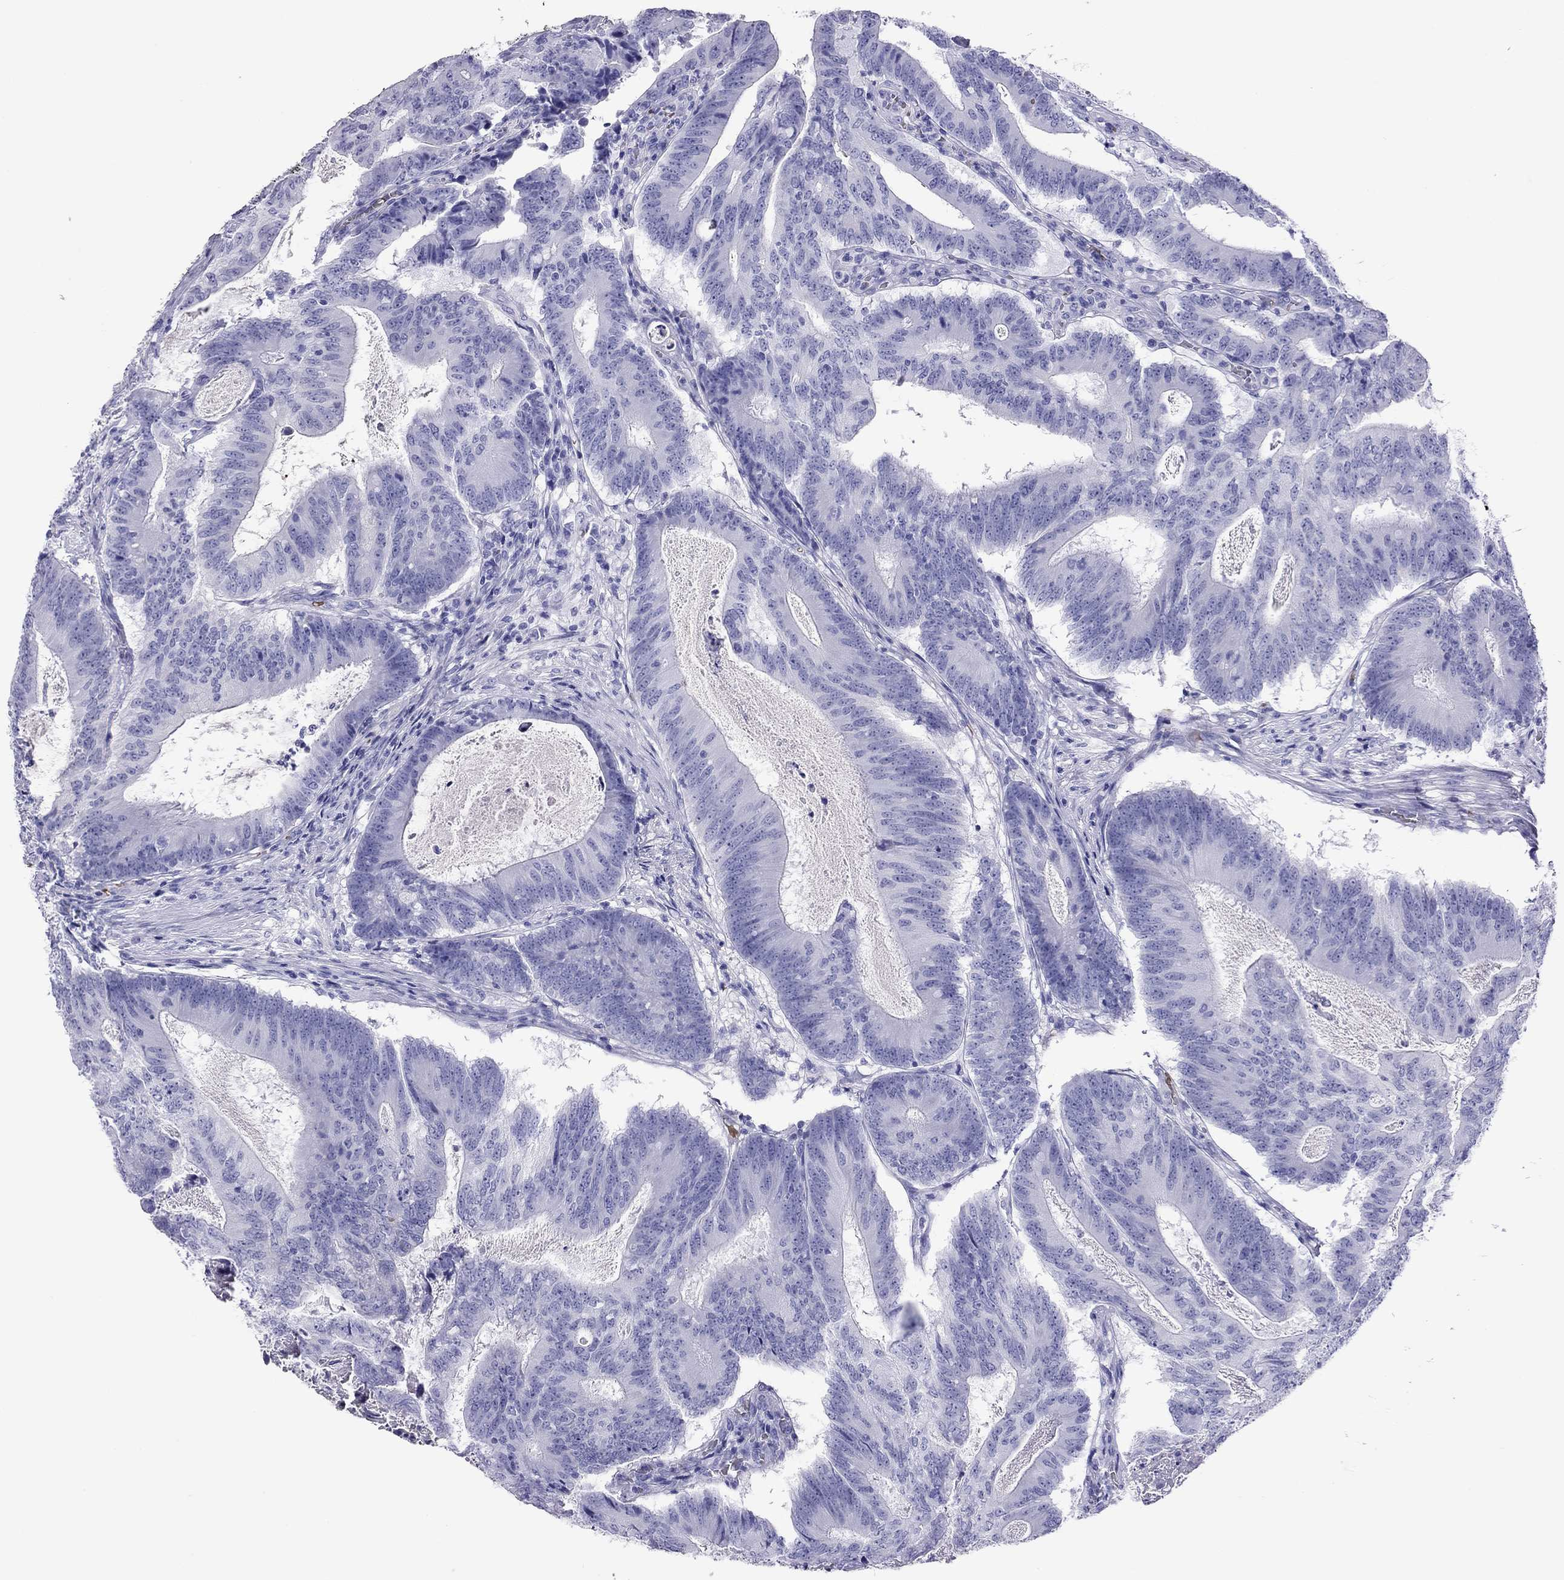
{"staining": {"intensity": "negative", "quantity": "none", "location": "none"}, "tissue": "colorectal cancer", "cell_type": "Tumor cells", "image_type": "cancer", "snomed": [{"axis": "morphology", "description": "Adenocarcinoma, NOS"}, {"axis": "topography", "description": "Colon"}], "caption": "Human colorectal cancer (adenocarcinoma) stained for a protein using immunohistochemistry (IHC) exhibits no staining in tumor cells.", "gene": "PTPRN", "patient": {"sex": "female", "age": 70}}